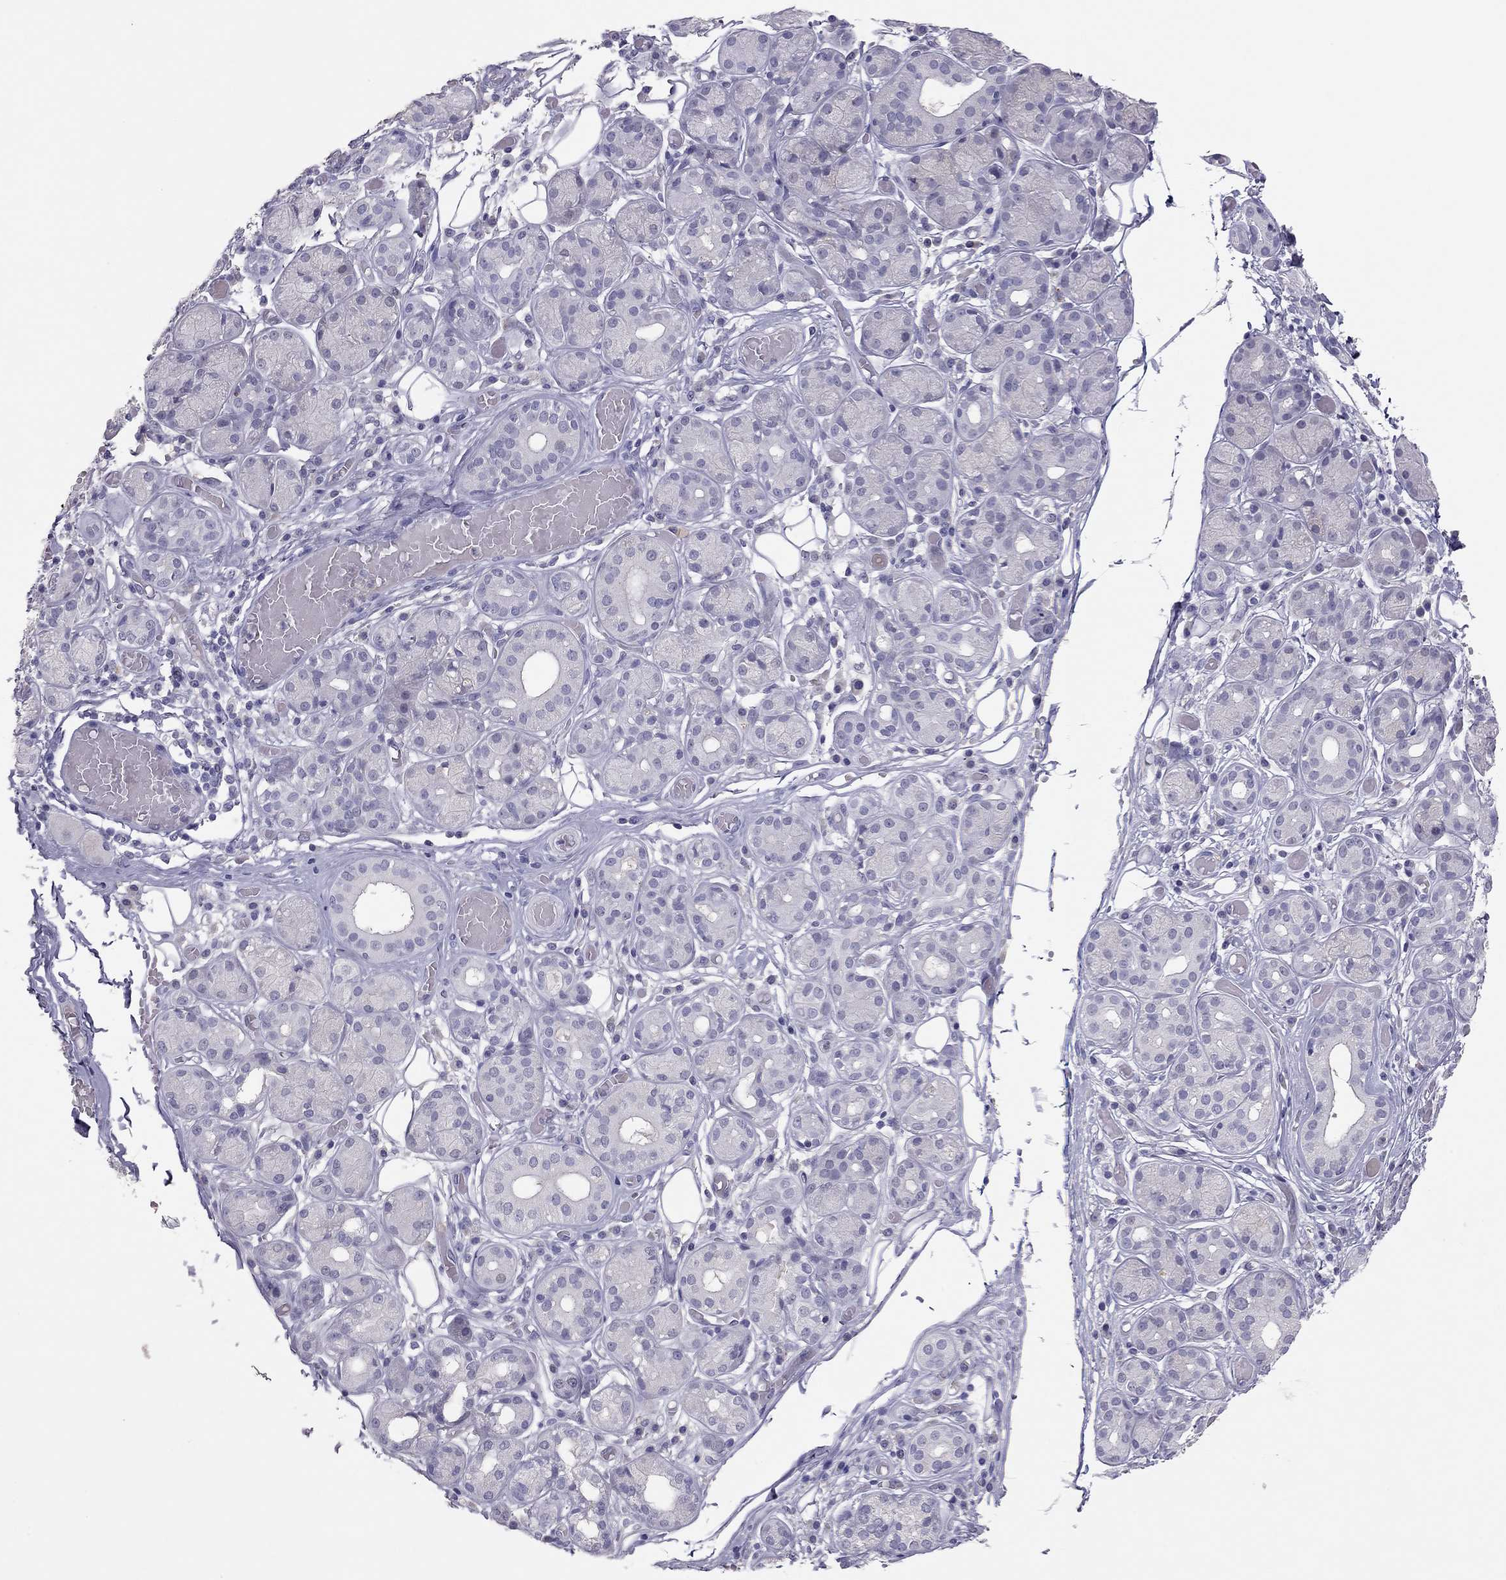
{"staining": {"intensity": "negative", "quantity": "none", "location": "none"}, "tissue": "salivary gland", "cell_type": "Glandular cells", "image_type": "normal", "snomed": [{"axis": "morphology", "description": "Normal tissue, NOS"}, {"axis": "topography", "description": "Salivary gland"}, {"axis": "topography", "description": "Peripheral nerve tissue"}], "caption": "This photomicrograph is of normal salivary gland stained with immunohistochemistry (IHC) to label a protein in brown with the nuclei are counter-stained blue. There is no expression in glandular cells. (DAB immunohistochemistry with hematoxylin counter stain).", "gene": "ADORA2A", "patient": {"sex": "male", "age": 71}}